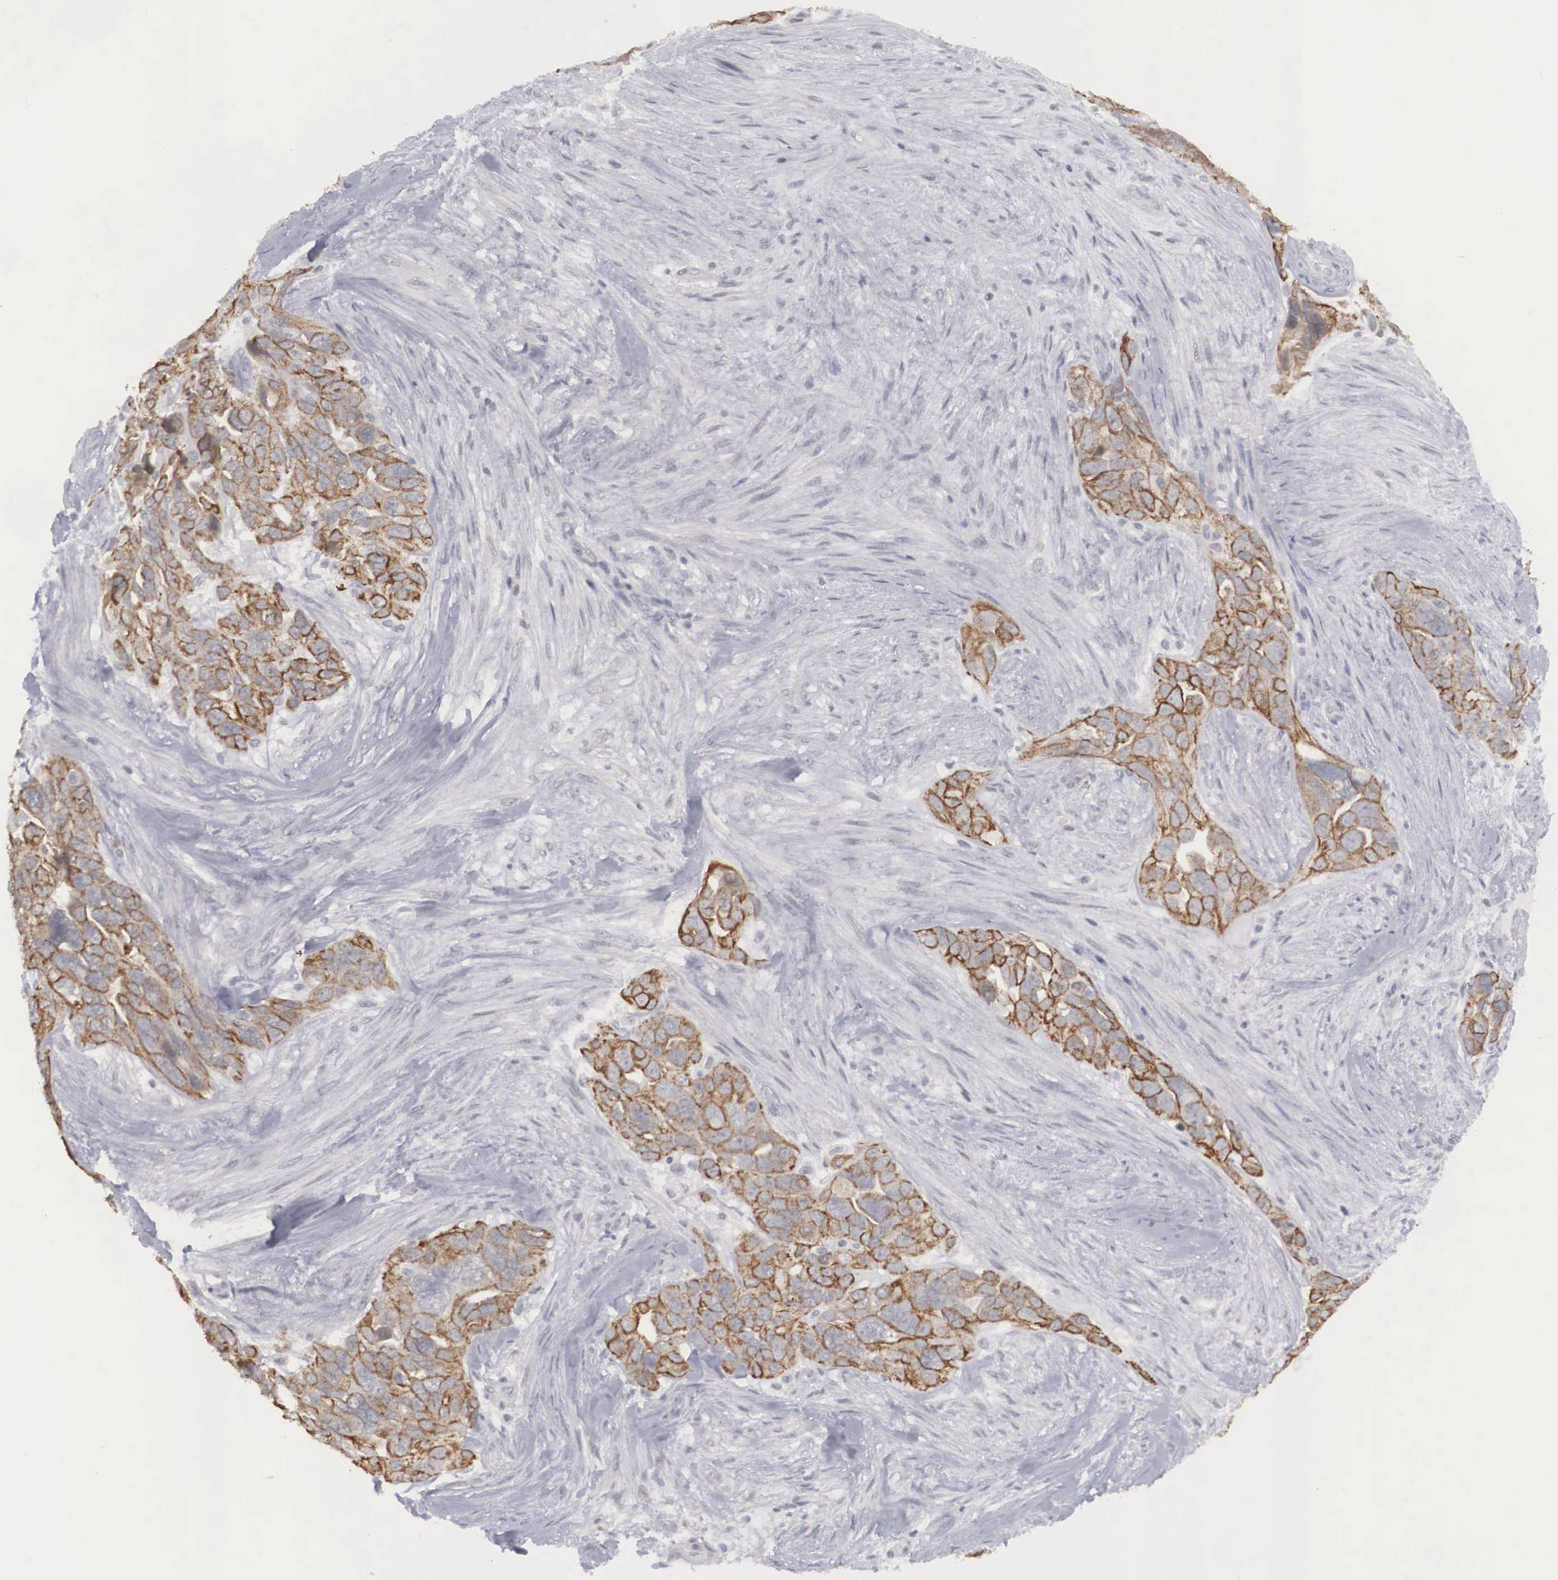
{"staining": {"intensity": "moderate", "quantity": "25%-75%", "location": "cytoplasmic/membranous"}, "tissue": "ovarian cancer", "cell_type": "Tumor cells", "image_type": "cancer", "snomed": [{"axis": "morphology", "description": "Cystadenocarcinoma, serous, NOS"}, {"axis": "topography", "description": "Ovary"}], "caption": "Immunohistochemistry (IHC) of ovarian serous cystadenocarcinoma reveals medium levels of moderate cytoplasmic/membranous positivity in about 25%-75% of tumor cells.", "gene": "WDR89", "patient": {"sex": "female", "age": 63}}